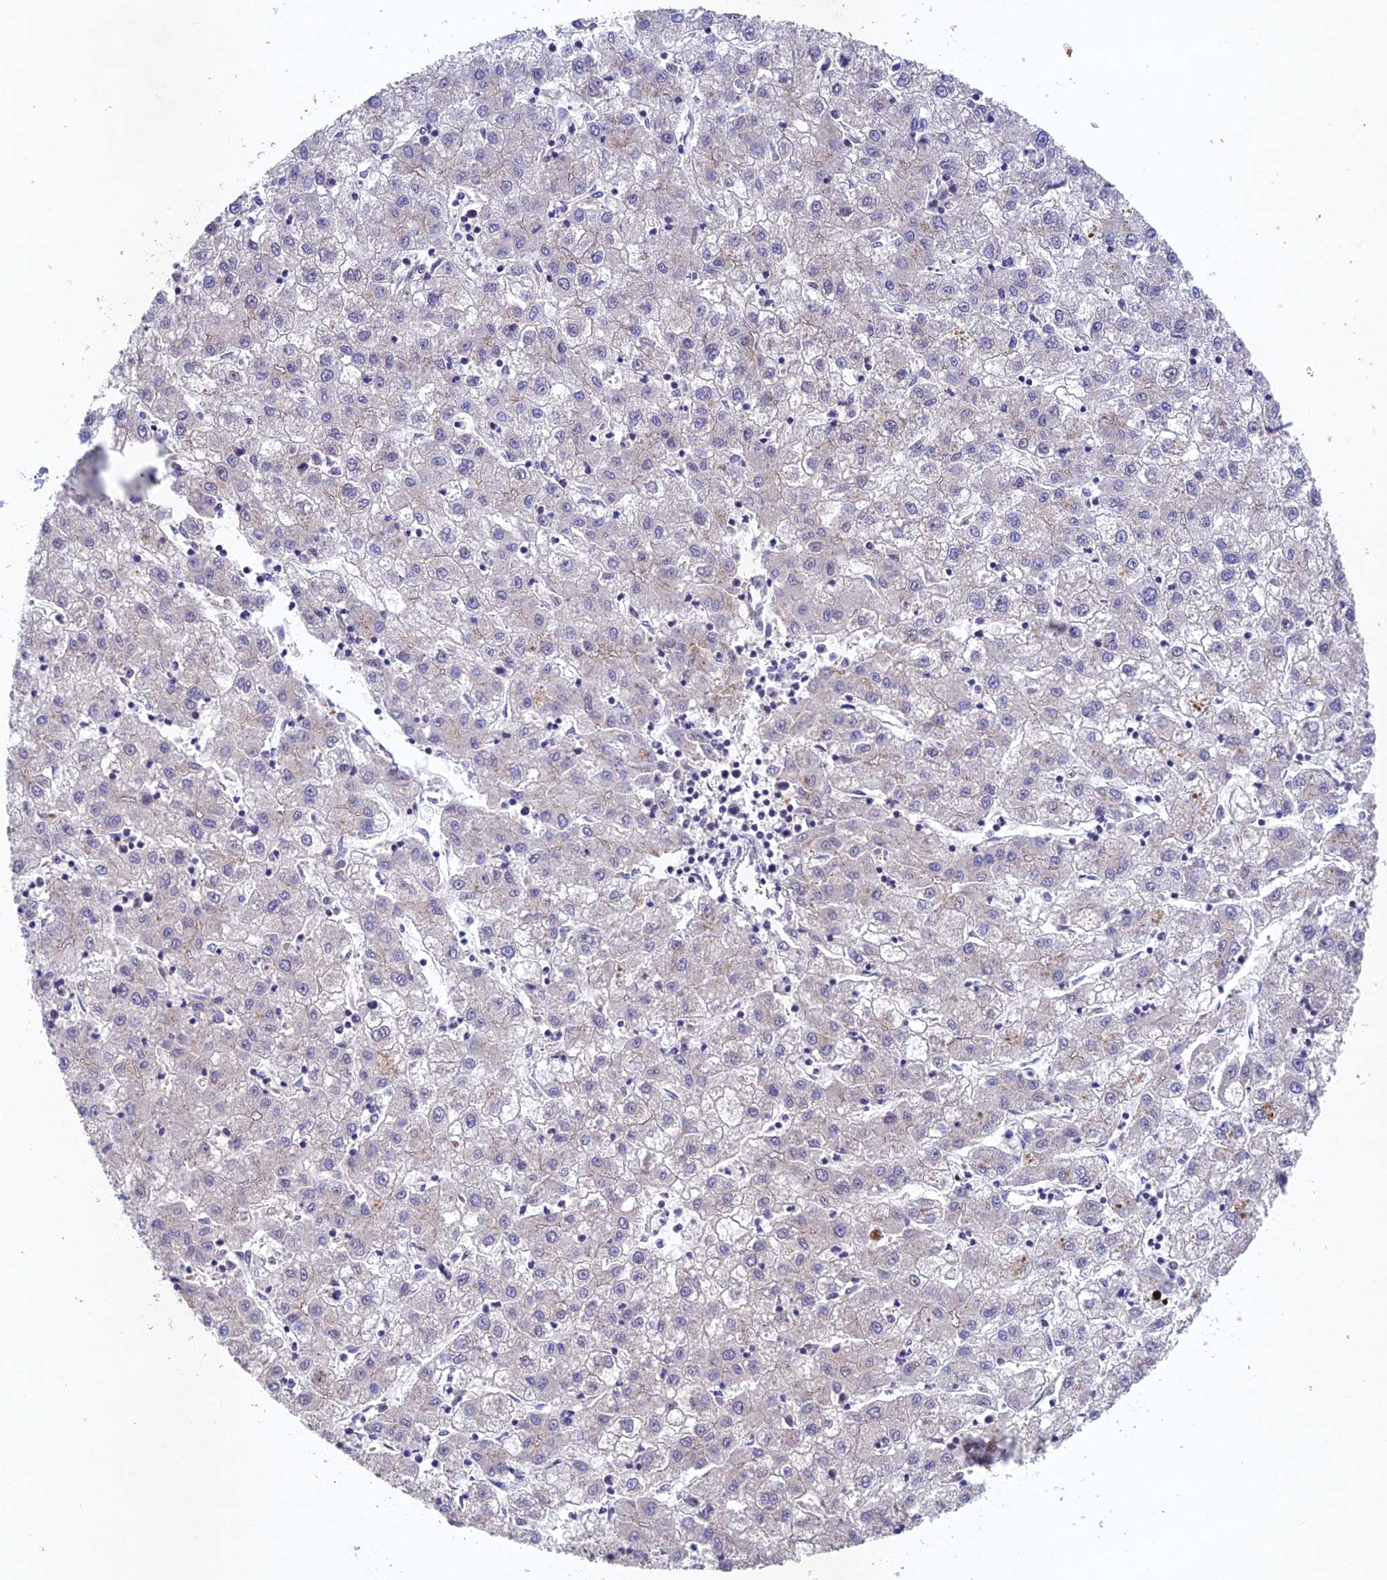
{"staining": {"intensity": "negative", "quantity": "none", "location": "none"}, "tissue": "liver cancer", "cell_type": "Tumor cells", "image_type": "cancer", "snomed": [{"axis": "morphology", "description": "Carcinoma, Hepatocellular, NOS"}, {"axis": "topography", "description": "Liver"}], "caption": "Tumor cells show no significant protein staining in liver cancer. (Immunohistochemistry (ihc), brightfield microscopy, high magnification).", "gene": "NSMCE1", "patient": {"sex": "male", "age": 72}}